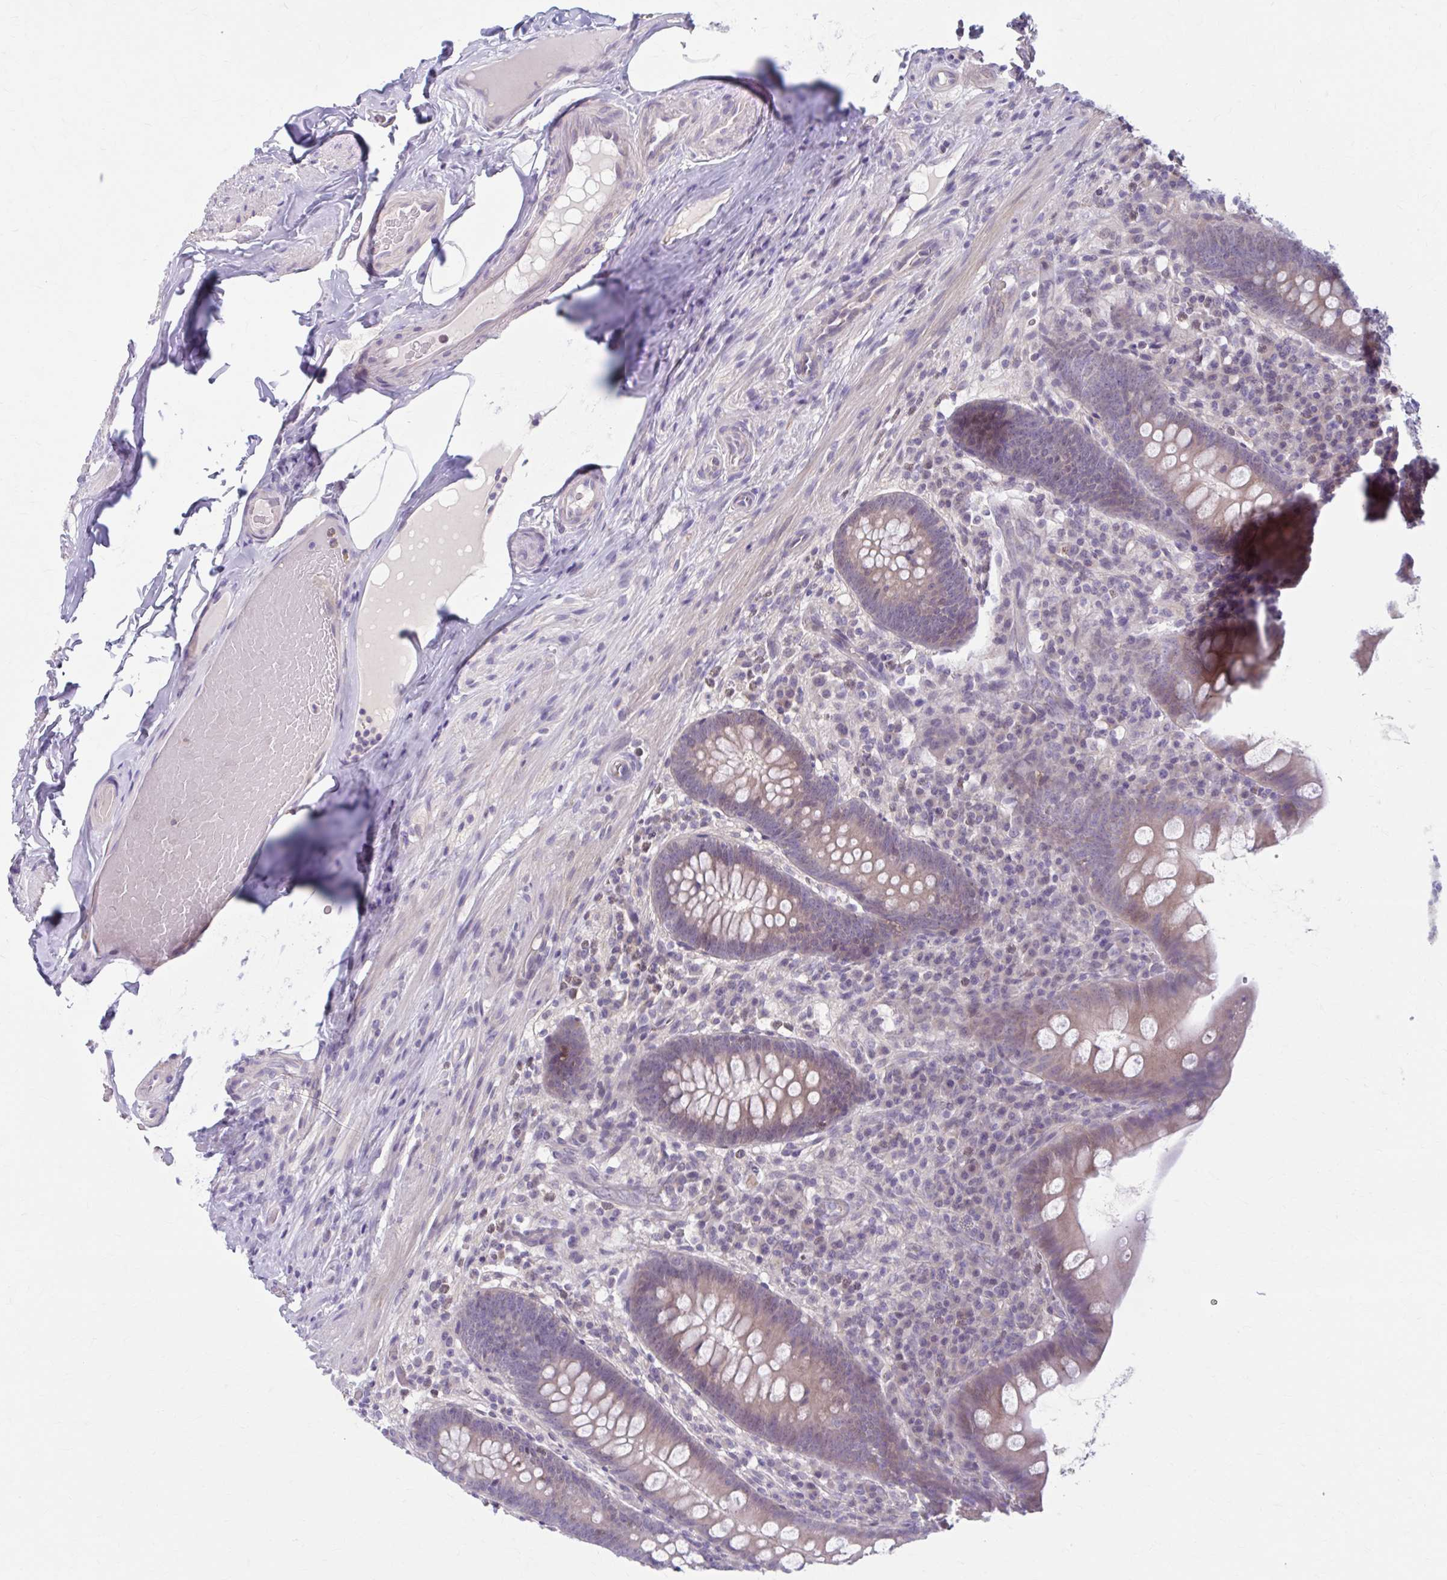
{"staining": {"intensity": "weak", "quantity": ">75%", "location": "cytoplasmic/membranous"}, "tissue": "appendix", "cell_type": "Glandular cells", "image_type": "normal", "snomed": [{"axis": "morphology", "description": "Normal tissue, NOS"}, {"axis": "topography", "description": "Appendix"}], "caption": "Immunohistochemistry photomicrograph of normal appendix: appendix stained using immunohistochemistry (IHC) exhibits low levels of weak protein expression localized specifically in the cytoplasmic/membranous of glandular cells, appearing as a cytoplasmic/membranous brown color.", "gene": "CHST3", "patient": {"sex": "male", "age": 71}}